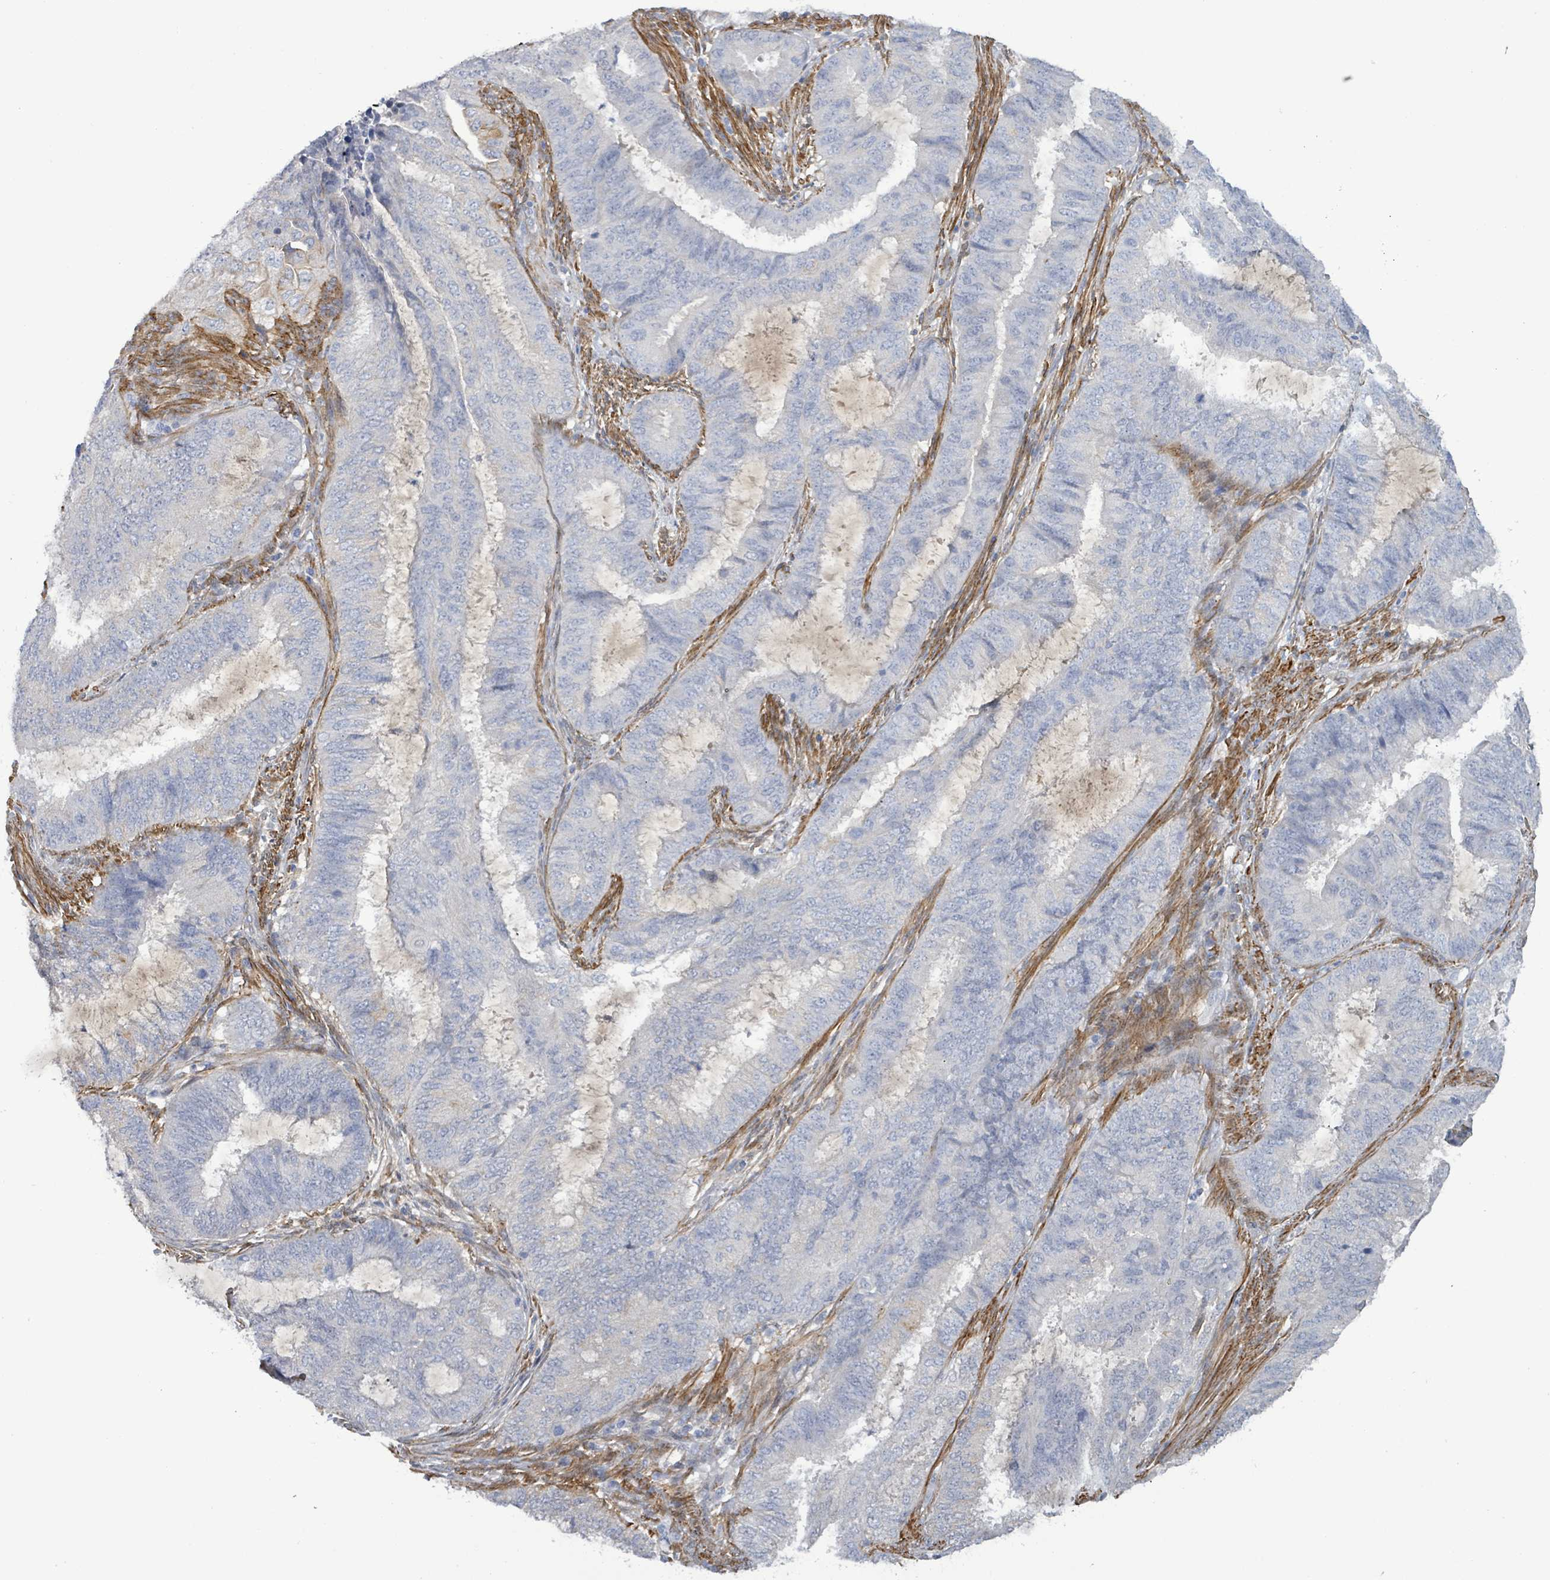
{"staining": {"intensity": "negative", "quantity": "none", "location": "none"}, "tissue": "endometrial cancer", "cell_type": "Tumor cells", "image_type": "cancer", "snomed": [{"axis": "morphology", "description": "Adenocarcinoma, NOS"}, {"axis": "topography", "description": "Endometrium"}], "caption": "Human endometrial cancer stained for a protein using IHC exhibits no expression in tumor cells.", "gene": "DMRTC1B", "patient": {"sex": "female", "age": 51}}